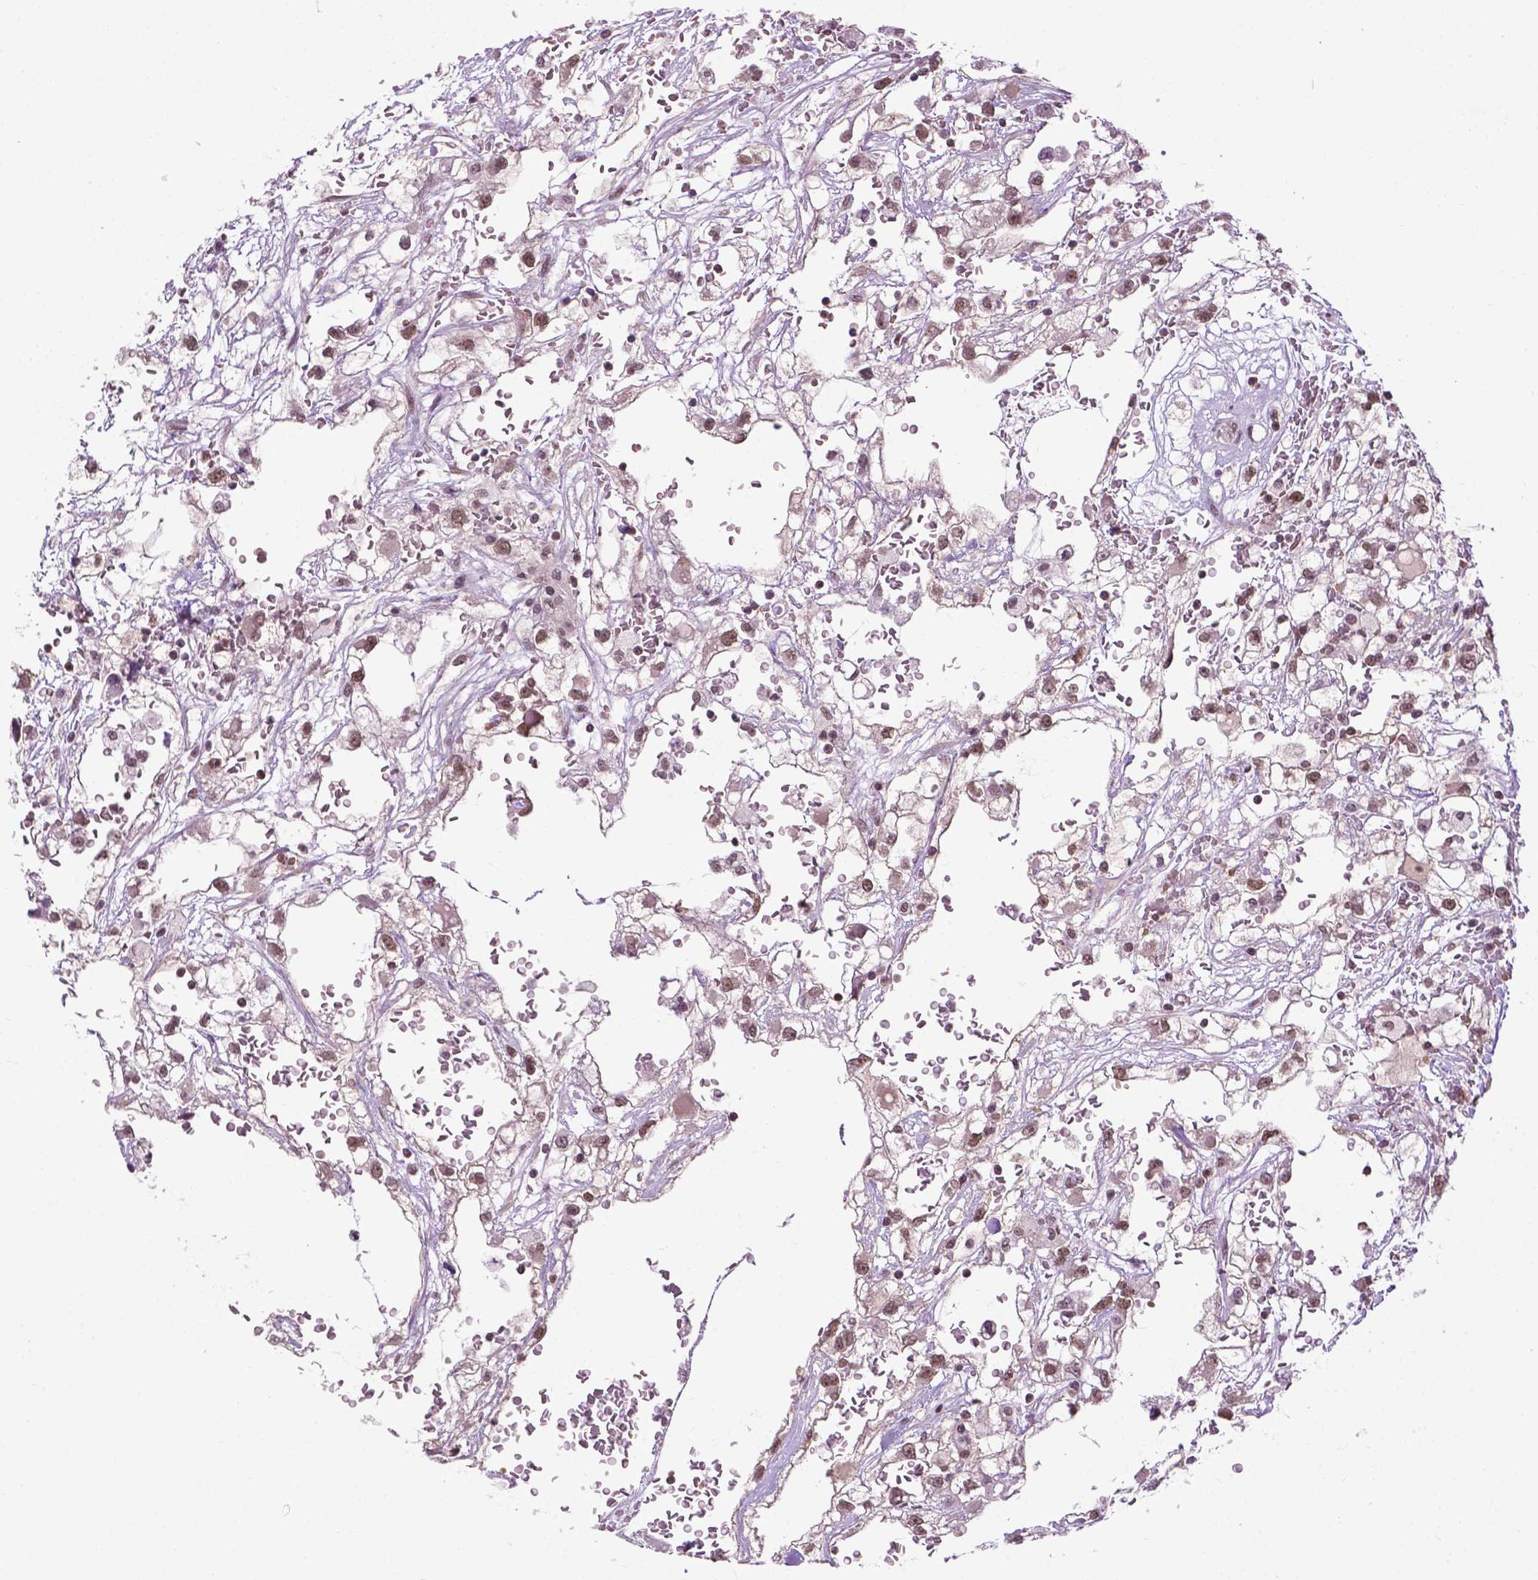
{"staining": {"intensity": "moderate", "quantity": ">75%", "location": "nuclear"}, "tissue": "renal cancer", "cell_type": "Tumor cells", "image_type": "cancer", "snomed": [{"axis": "morphology", "description": "Adenocarcinoma, NOS"}, {"axis": "topography", "description": "Kidney"}], "caption": "Protein expression analysis of human renal cancer reveals moderate nuclear expression in about >75% of tumor cells.", "gene": "UBQLN4", "patient": {"sex": "male", "age": 59}}